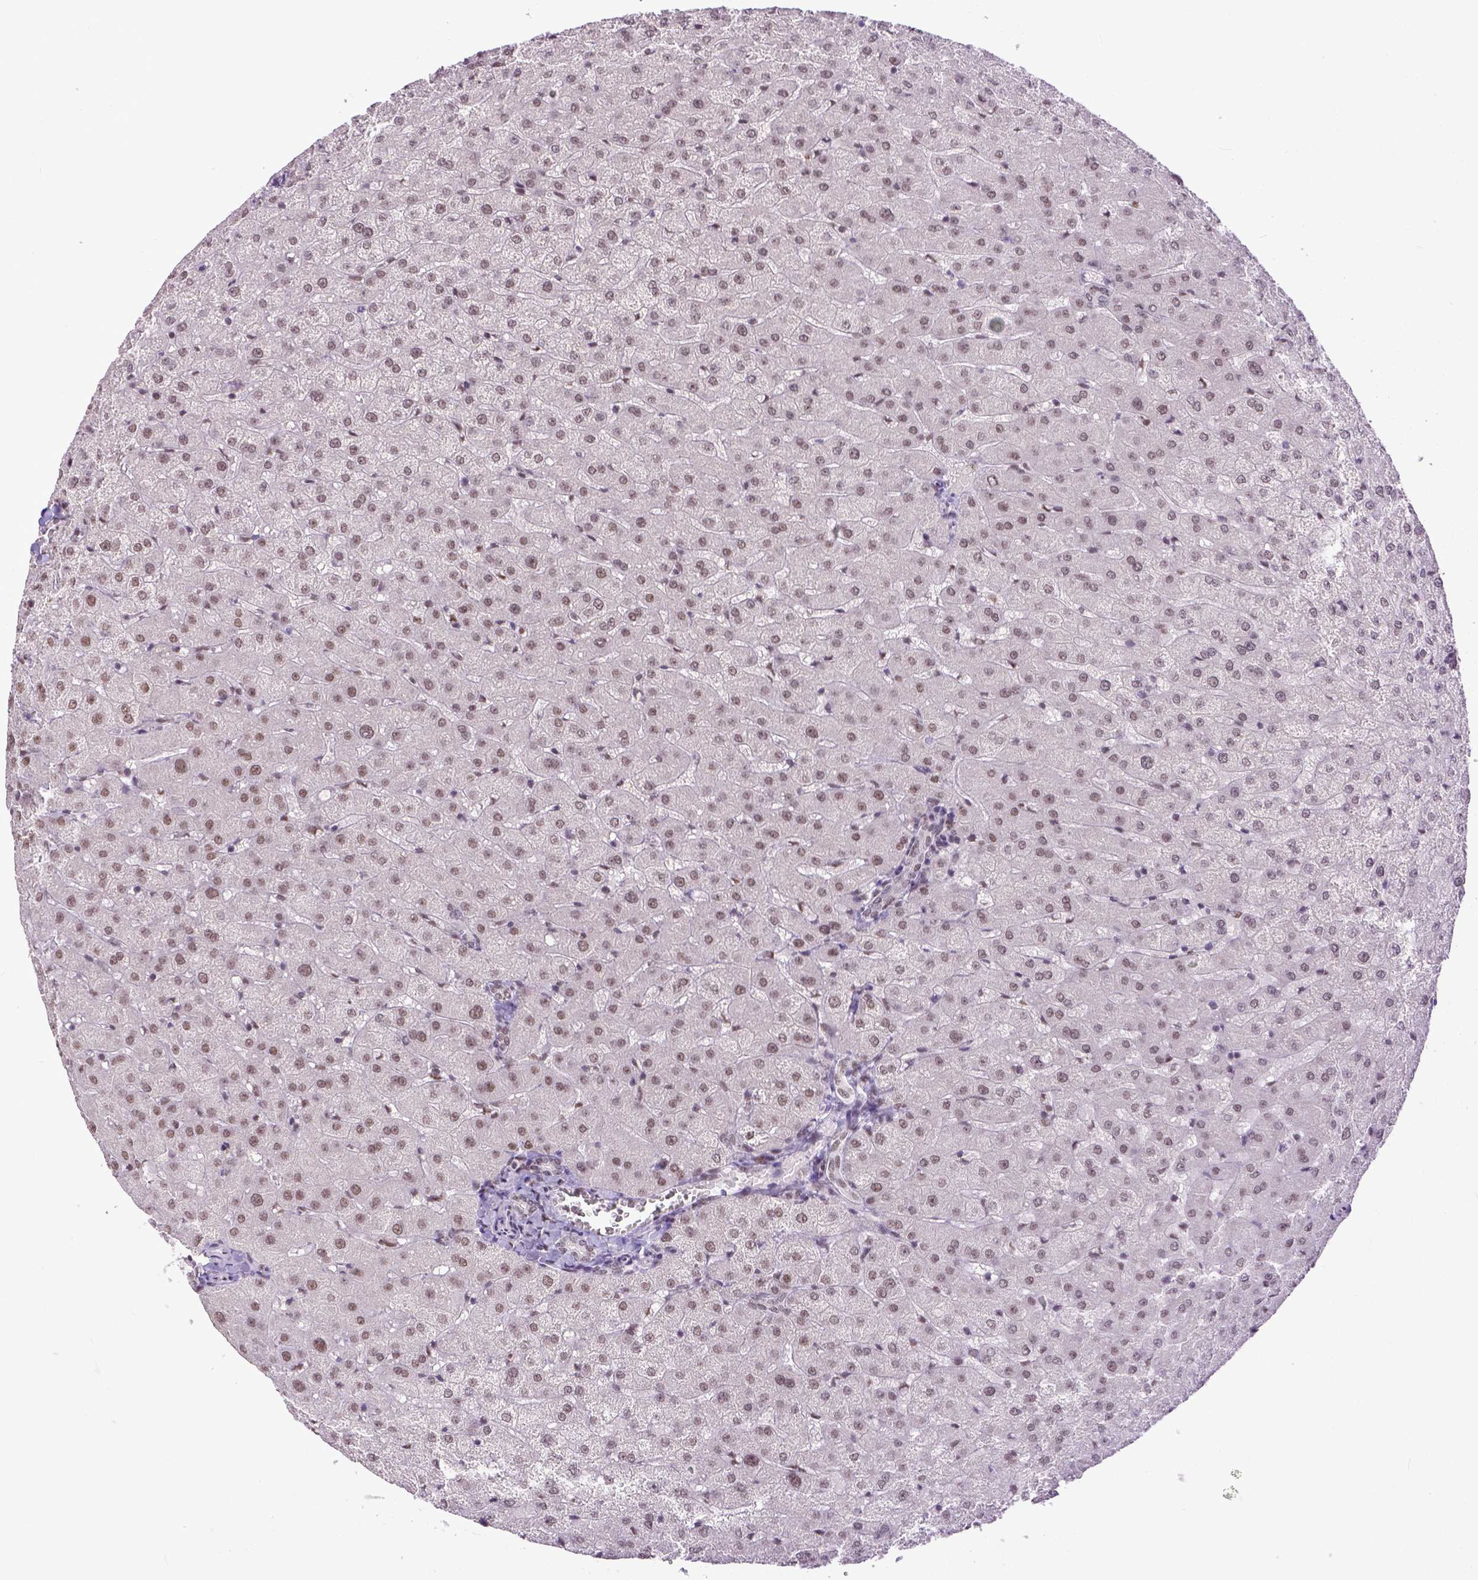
{"staining": {"intensity": "weak", "quantity": ">75%", "location": "nuclear"}, "tissue": "liver", "cell_type": "Cholangiocytes", "image_type": "normal", "snomed": [{"axis": "morphology", "description": "Normal tissue, NOS"}, {"axis": "topography", "description": "Liver"}], "caption": "Brown immunohistochemical staining in normal liver exhibits weak nuclear staining in about >75% of cholangiocytes.", "gene": "ERCC1", "patient": {"sex": "female", "age": 50}}